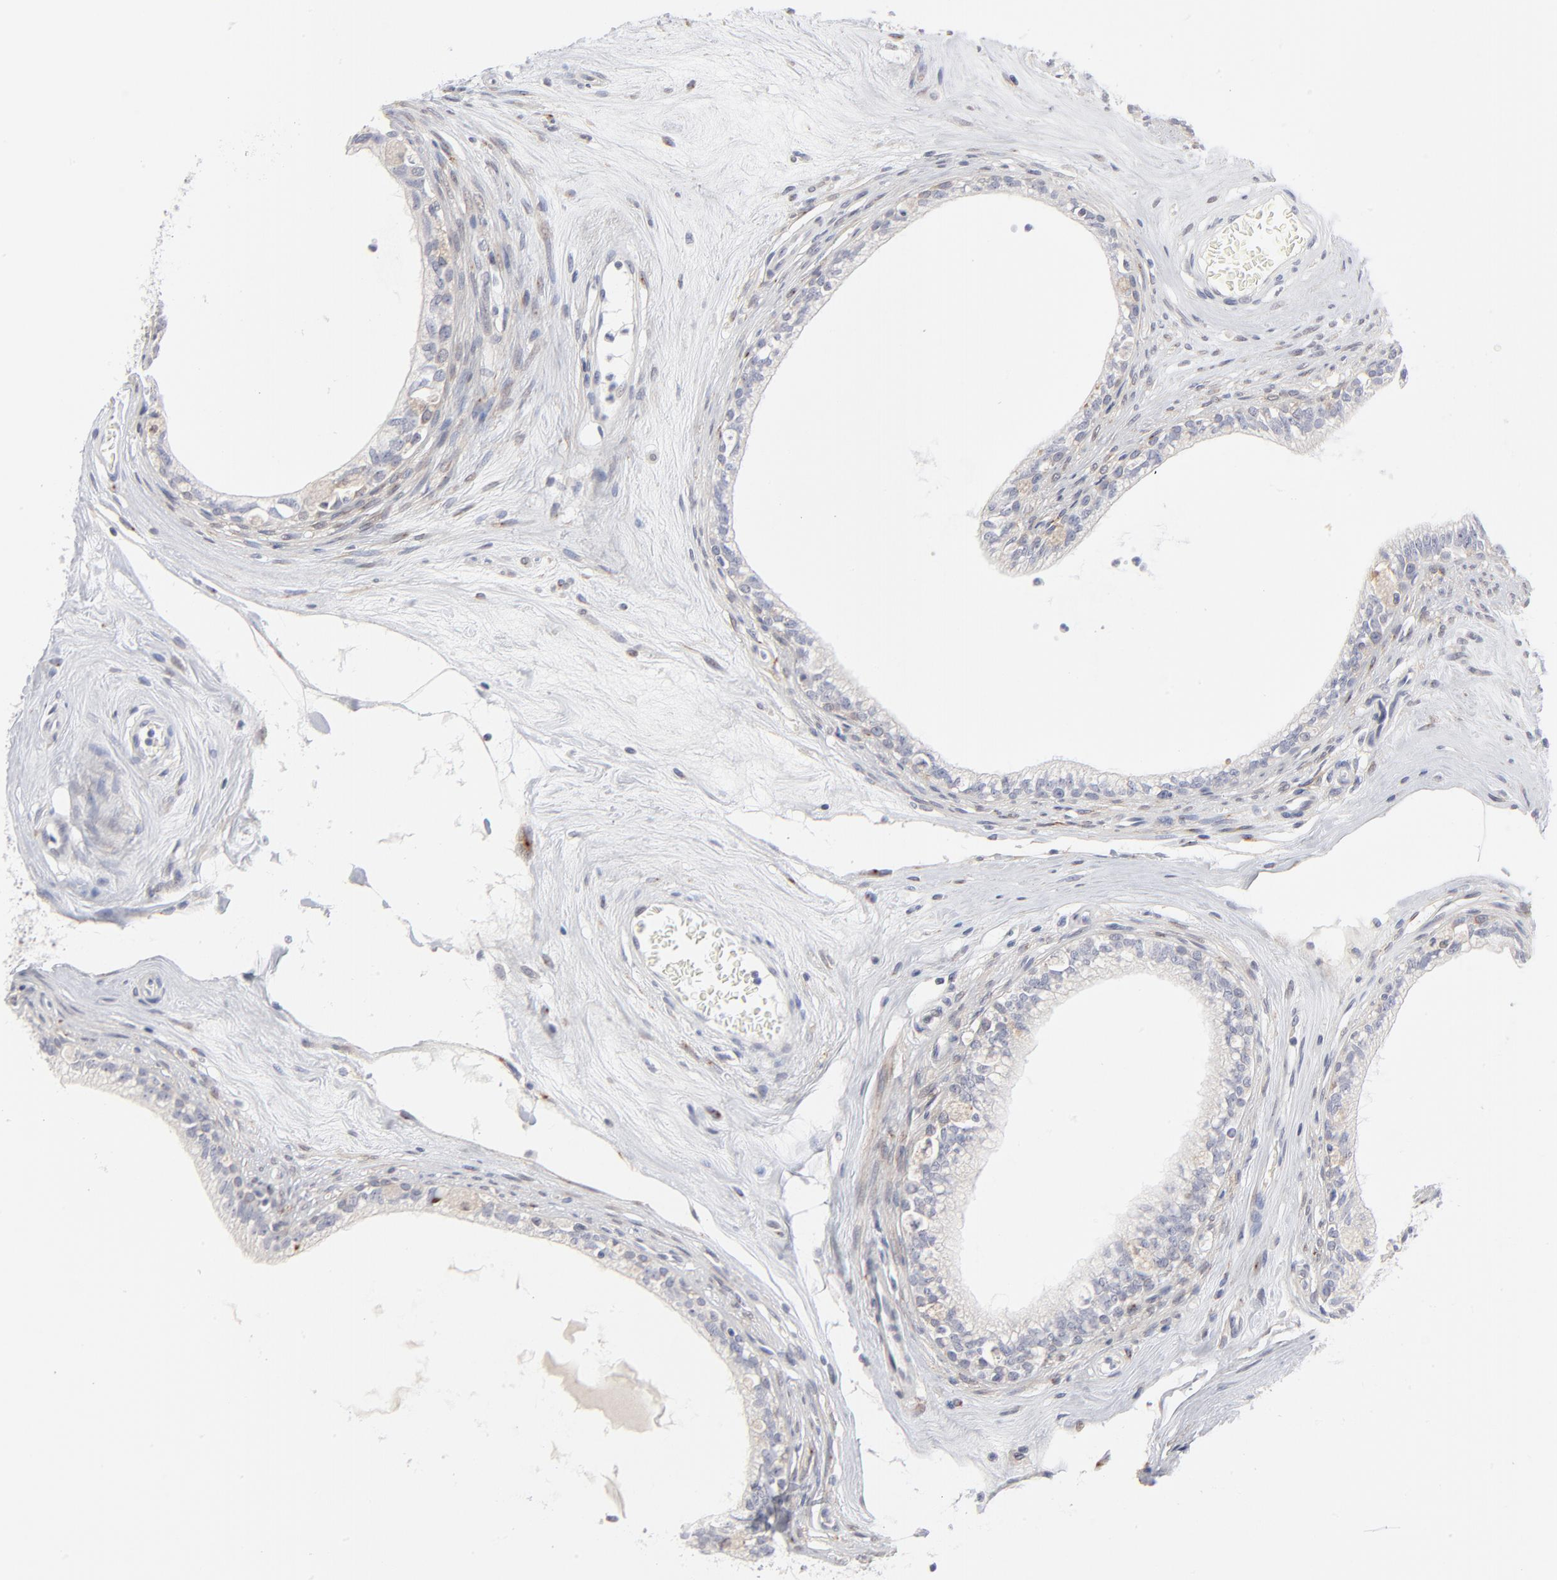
{"staining": {"intensity": "negative", "quantity": "none", "location": "none"}, "tissue": "epididymis", "cell_type": "Glandular cells", "image_type": "normal", "snomed": [{"axis": "morphology", "description": "Normal tissue, NOS"}, {"axis": "morphology", "description": "Inflammation, NOS"}, {"axis": "topography", "description": "Epididymis"}], "caption": "Glandular cells show no significant protein positivity in normal epididymis.", "gene": "AURKA", "patient": {"sex": "male", "age": 84}}